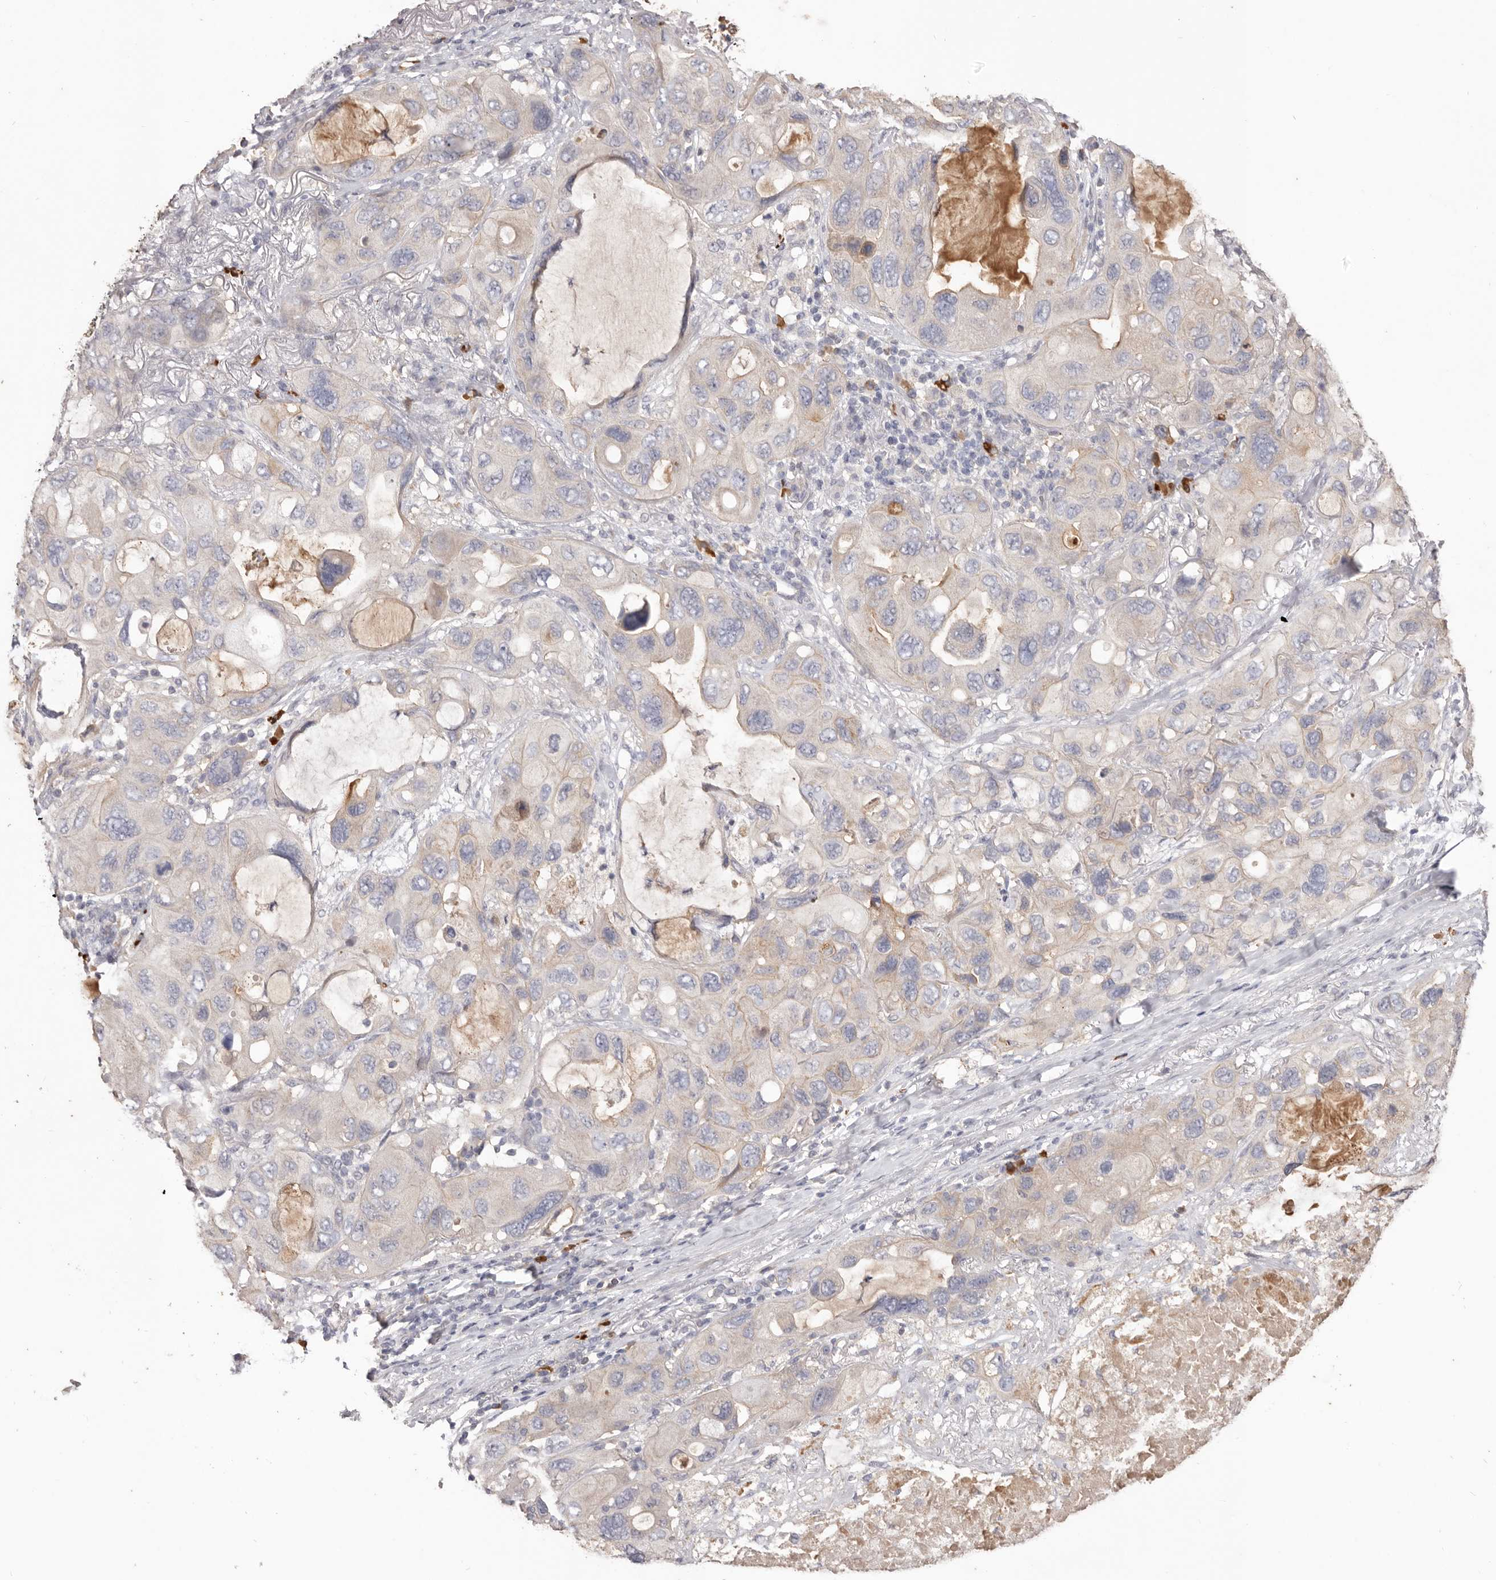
{"staining": {"intensity": "weak", "quantity": "<25%", "location": "cytoplasmic/membranous"}, "tissue": "lung cancer", "cell_type": "Tumor cells", "image_type": "cancer", "snomed": [{"axis": "morphology", "description": "Squamous cell carcinoma, NOS"}, {"axis": "topography", "description": "Lung"}], "caption": "DAB (3,3'-diaminobenzidine) immunohistochemical staining of human lung cancer demonstrates no significant expression in tumor cells.", "gene": "HCAR2", "patient": {"sex": "female", "age": 73}}